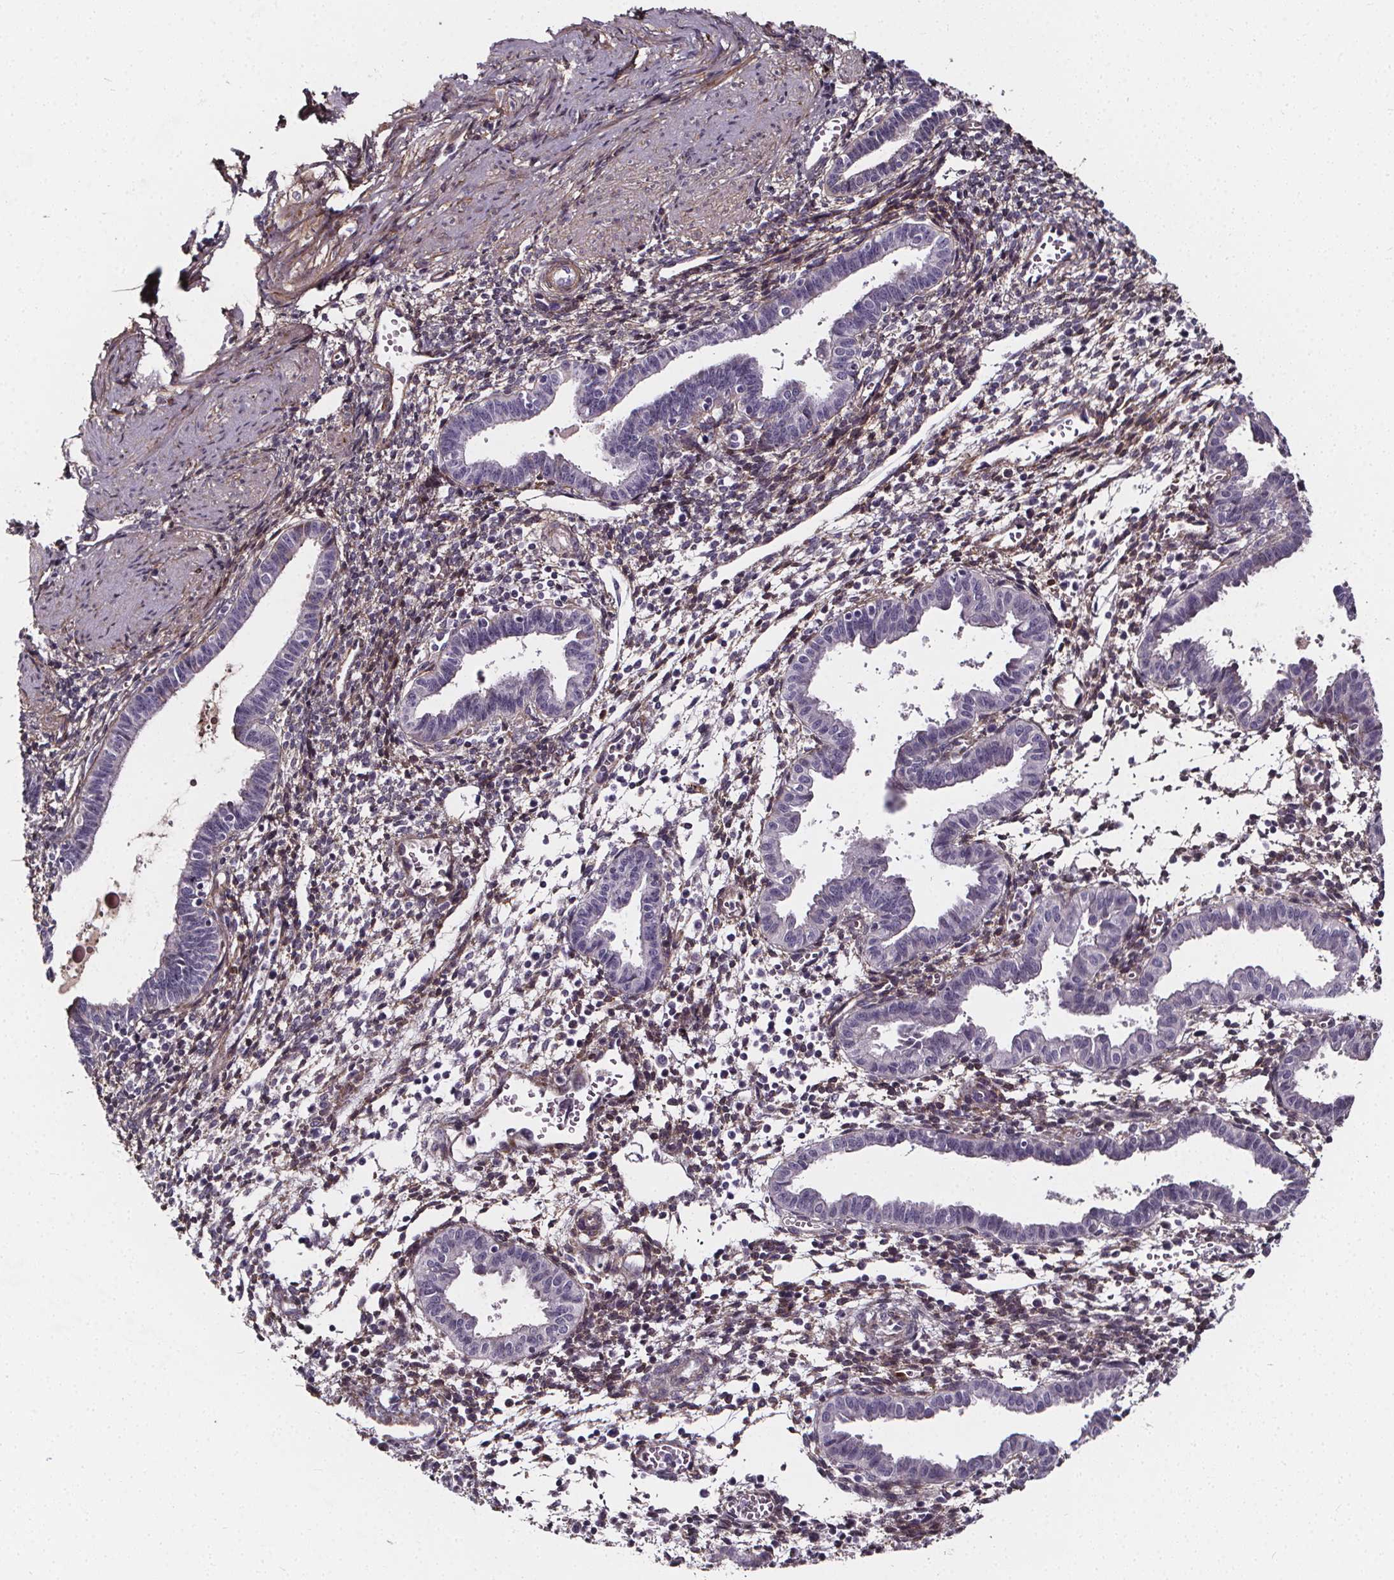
{"staining": {"intensity": "negative", "quantity": "none", "location": "none"}, "tissue": "endometrium", "cell_type": "Cells in endometrial stroma", "image_type": "normal", "snomed": [{"axis": "morphology", "description": "Normal tissue, NOS"}, {"axis": "topography", "description": "Endometrium"}], "caption": "The image displays no staining of cells in endometrial stroma in normal endometrium.", "gene": "AEBP1", "patient": {"sex": "female", "age": 37}}